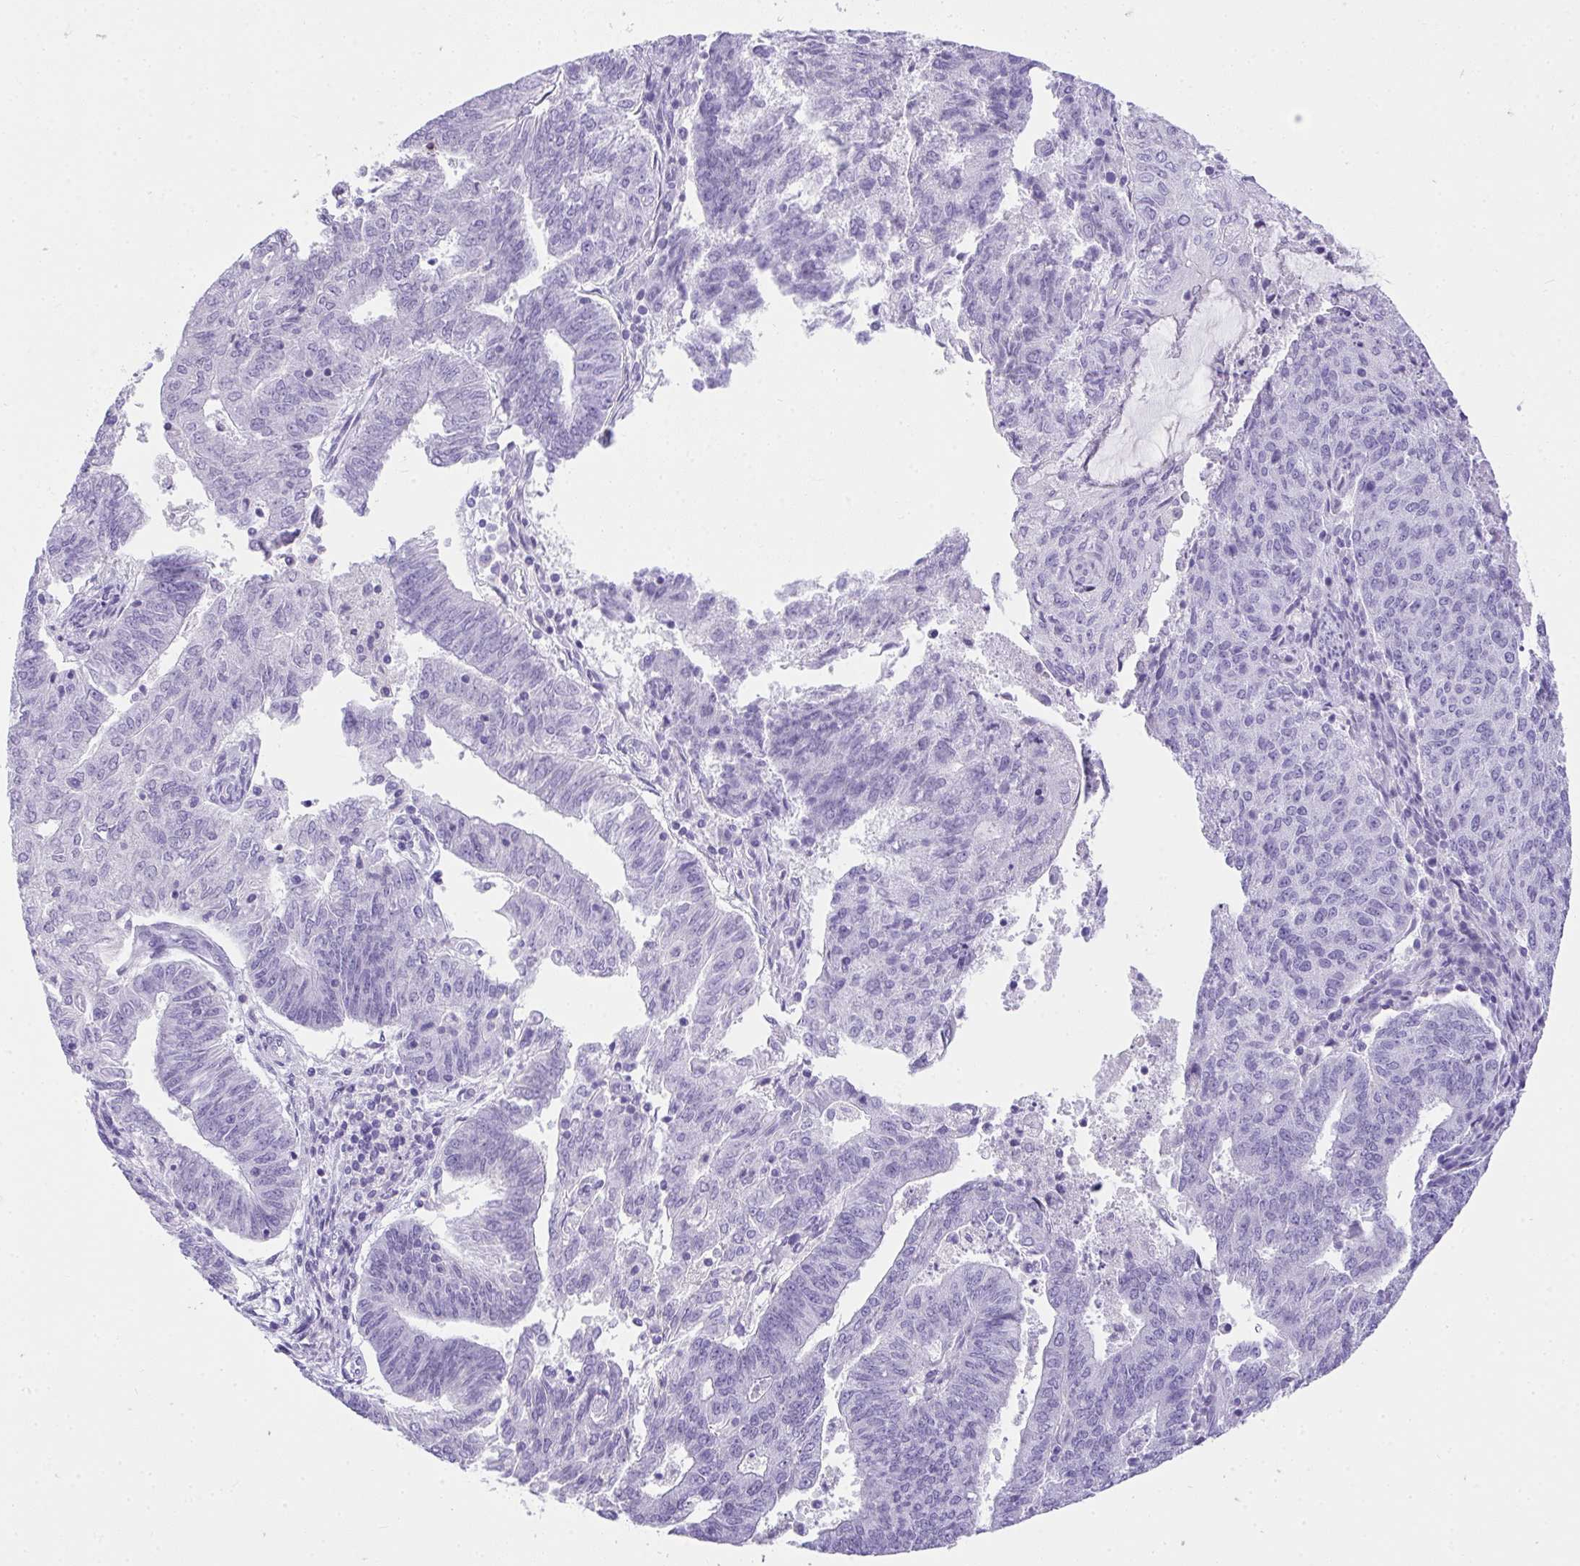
{"staining": {"intensity": "negative", "quantity": "none", "location": "none"}, "tissue": "endometrial cancer", "cell_type": "Tumor cells", "image_type": "cancer", "snomed": [{"axis": "morphology", "description": "Adenocarcinoma, NOS"}, {"axis": "topography", "description": "Endometrium"}], "caption": "Immunohistochemistry of human endometrial cancer reveals no expression in tumor cells. (Immunohistochemistry, brightfield microscopy, high magnification).", "gene": "AVIL", "patient": {"sex": "female", "age": 82}}